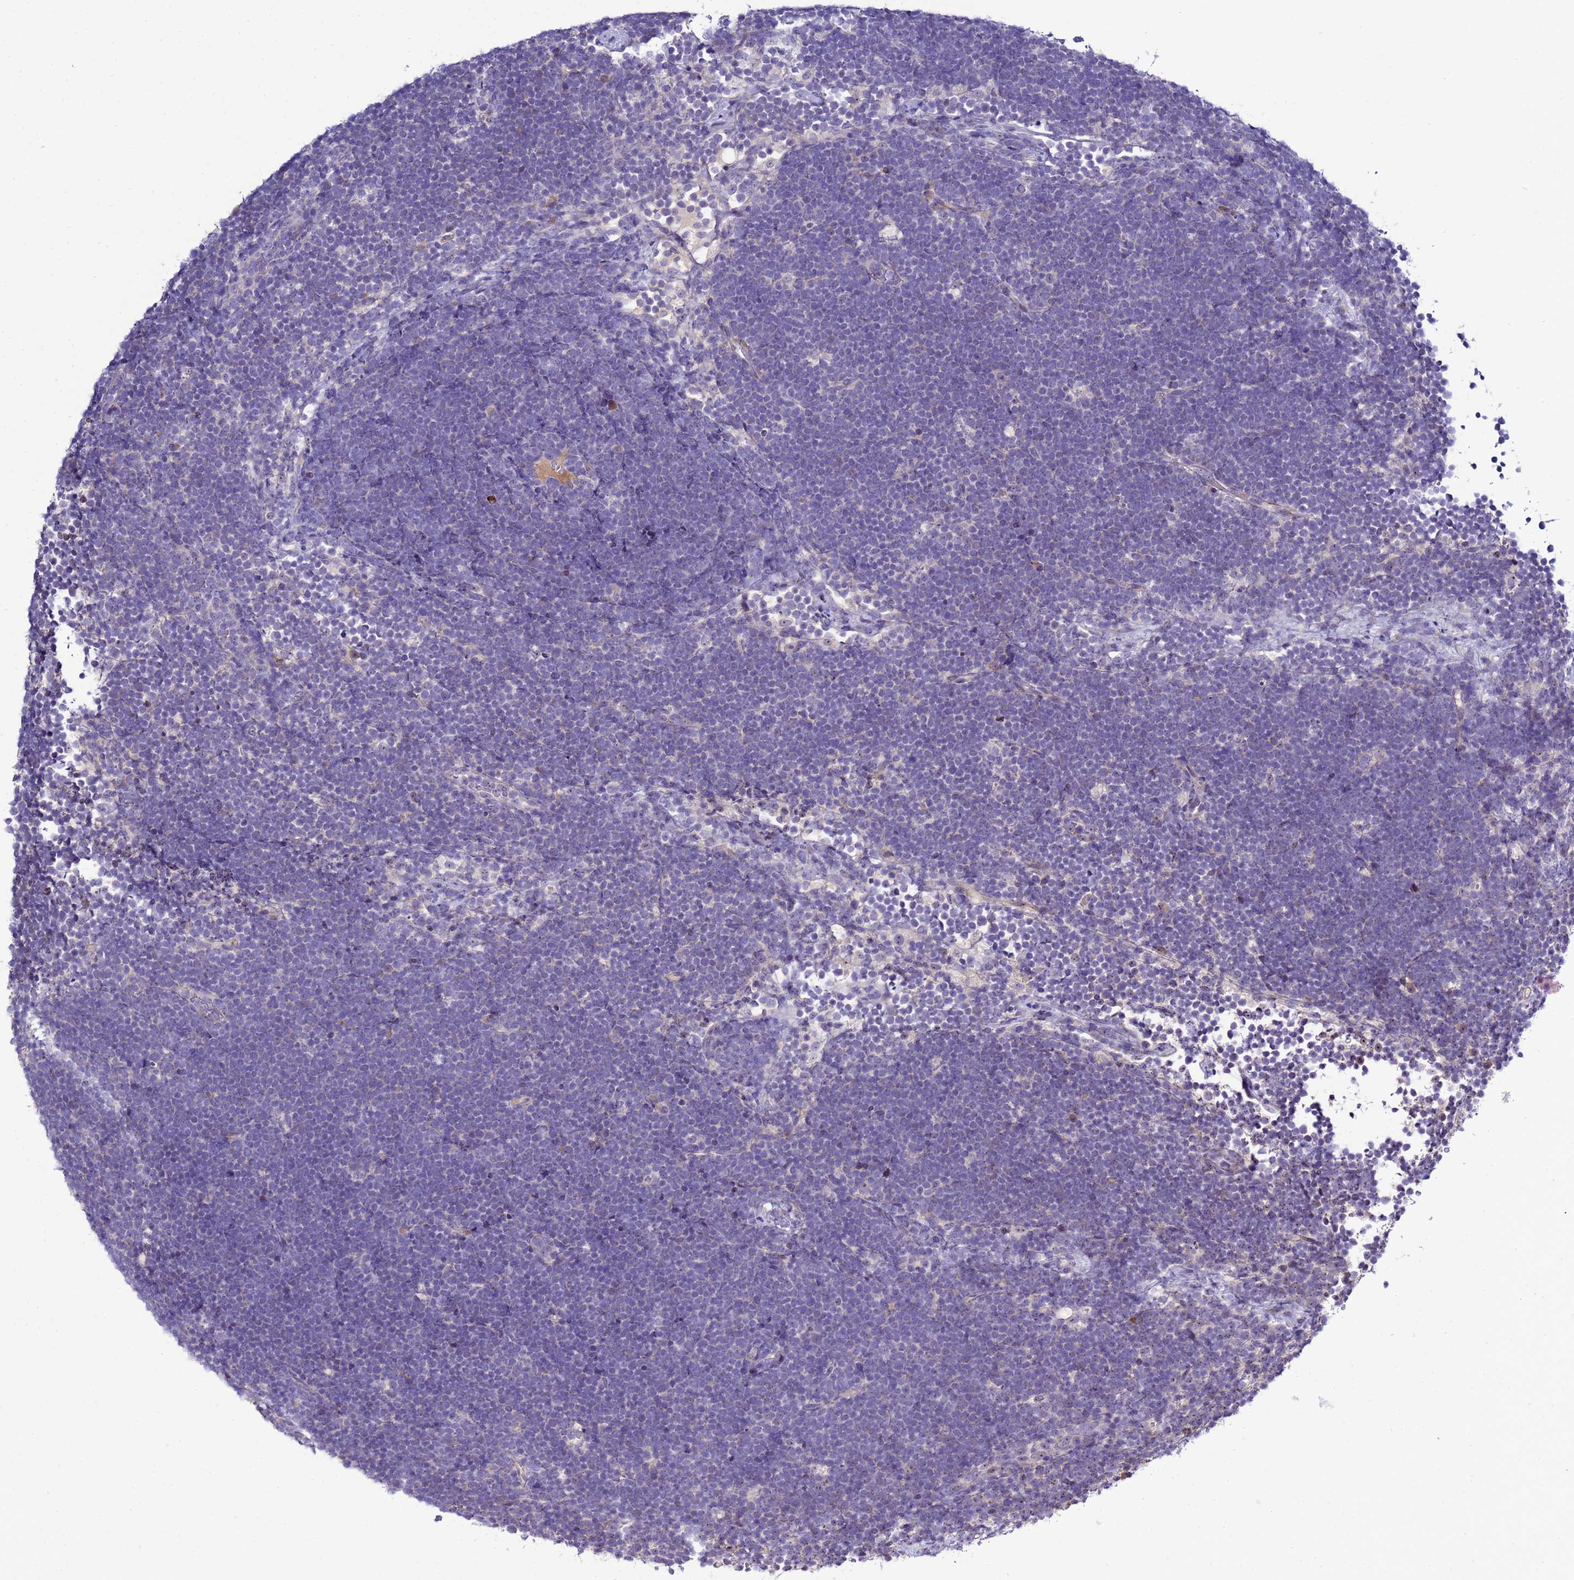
{"staining": {"intensity": "negative", "quantity": "none", "location": "none"}, "tissue": "lymphoma", "cell_type": "Tumor cells", "image_type": "cancer", "snomed": [{"axis": "morphology", "description": "Malignant lymphoma, non-Hodgkin's type, High grade"}, {"axis": "topography", "description": "Lymph node"}], "caption": "This is an immunohistochemistry (IHC) micrograph of malignant lymphoma, non-Hodgkin's type (high-grade). There is no positivity in tumor cells.", "gene": "NOL8", "patient": {"sex": "male", "age": 13}}